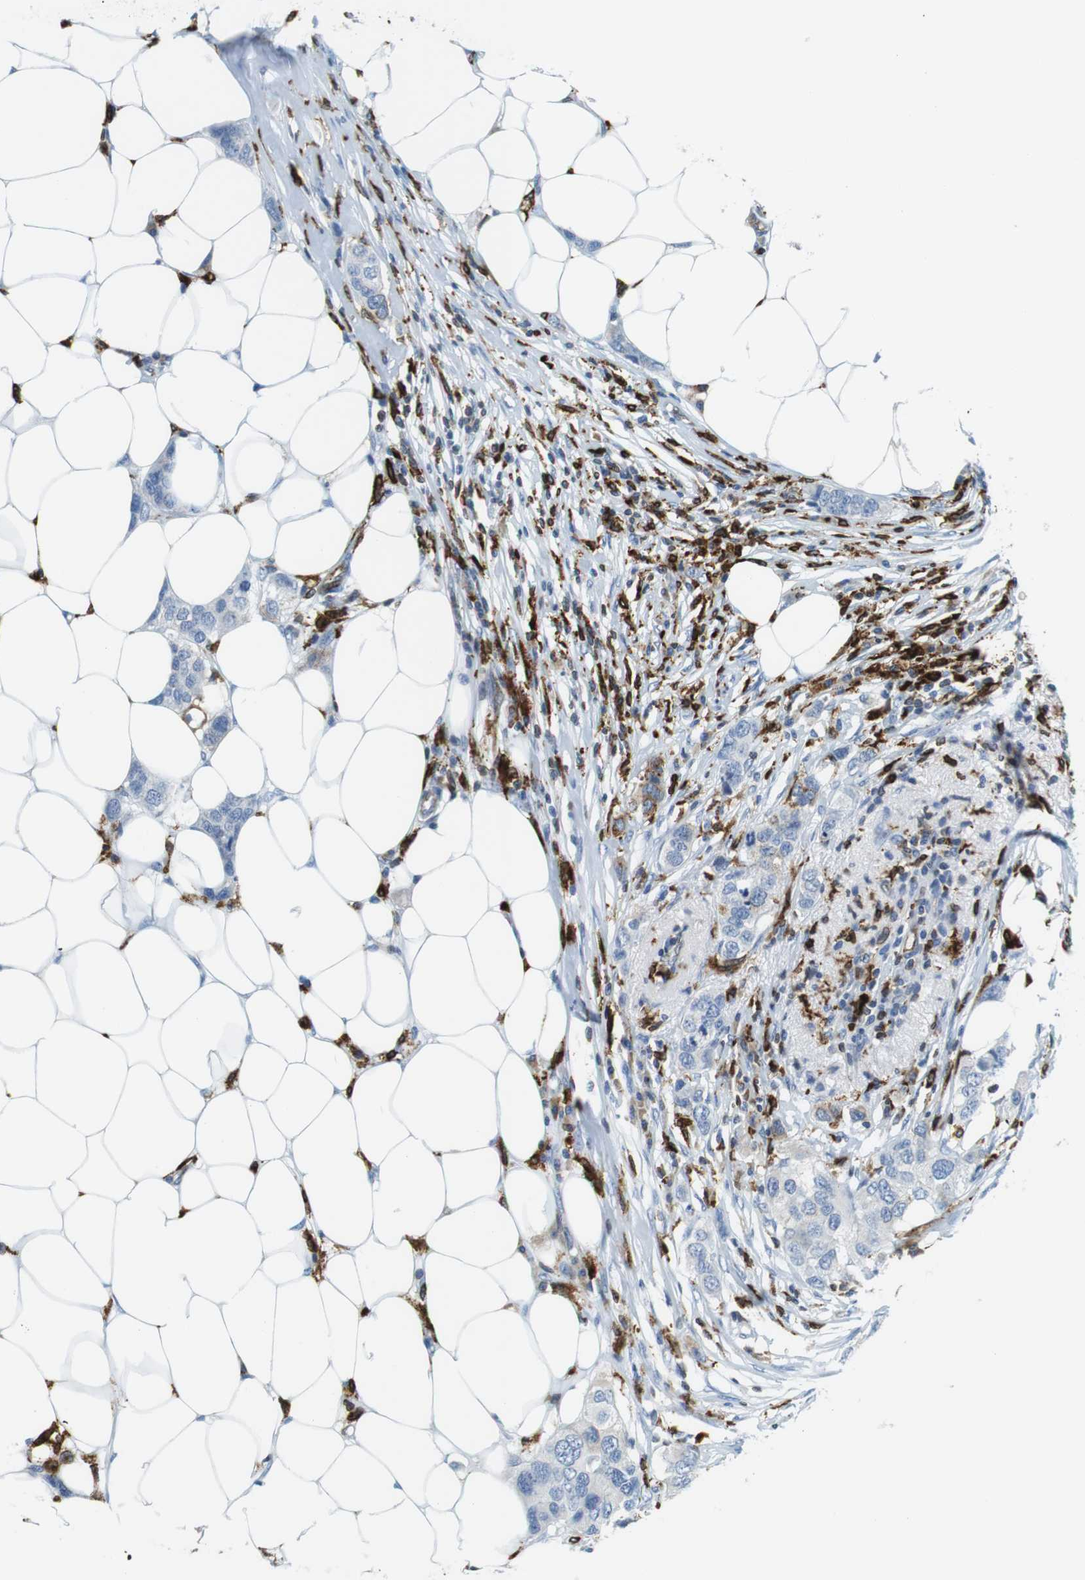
{"staining": {"intensity": "moderate", "quantity": "25%-75%", "location": "cytoplasmic/membranous"}, "tissue": "breast cancer", "cell_type": "Tumor cells", "image_type": "cancer", "snomed": [{"axis": "morphology", "description": "Duct carcinoma"}, {"axis": "topography", "description": "Breast"}], "caption": "Breast cancer tissue exhibits moderate cytoplasmic/membranous staining in about 25%-75% of tumor cells, visualized by immunohistochemistry.", "gene": "CIITA", "patient": {"sex": "female", "age": 50}}